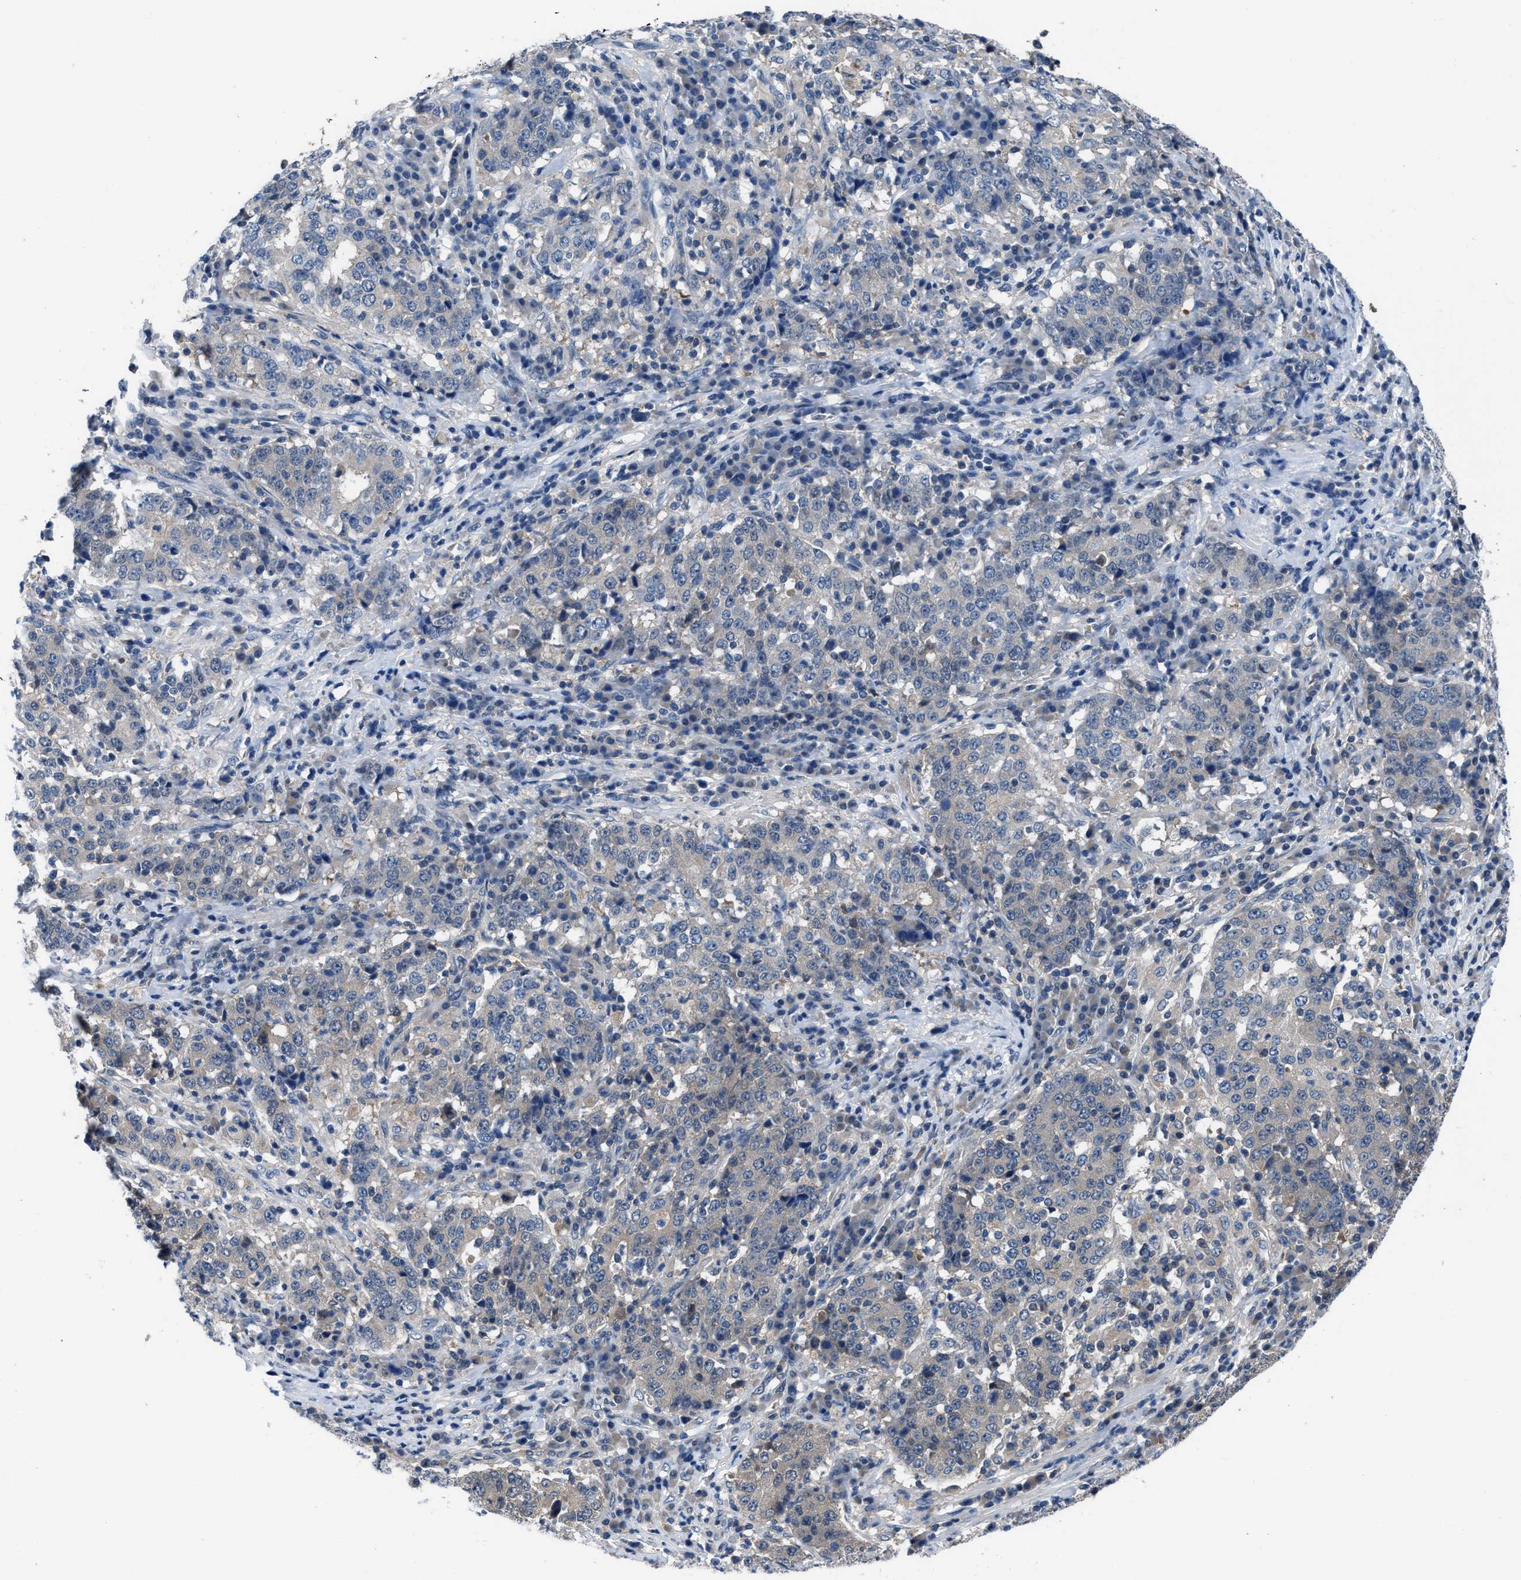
{"staining": {"intensity": "weak", "quantity": "<25%", "location": "cytoplasmic/membranous"}, "tissue": "stomach cancer", "cell_type": "Tumor cells", "image_type": "cancer", "snomed": [{"axis": "morphology", "description": "Adenocarcinoma, NOS"}, {"axis": "topography", "description": "Stomach"}], "caption": "DAB (3,3'-diaminobenzidine) immunohistochemical staining of stomach adenocarcinoma reveals no significant expression in tumor cells.", "gene": "NUDT5", "patient": {"sex": "male", "age": 59}}